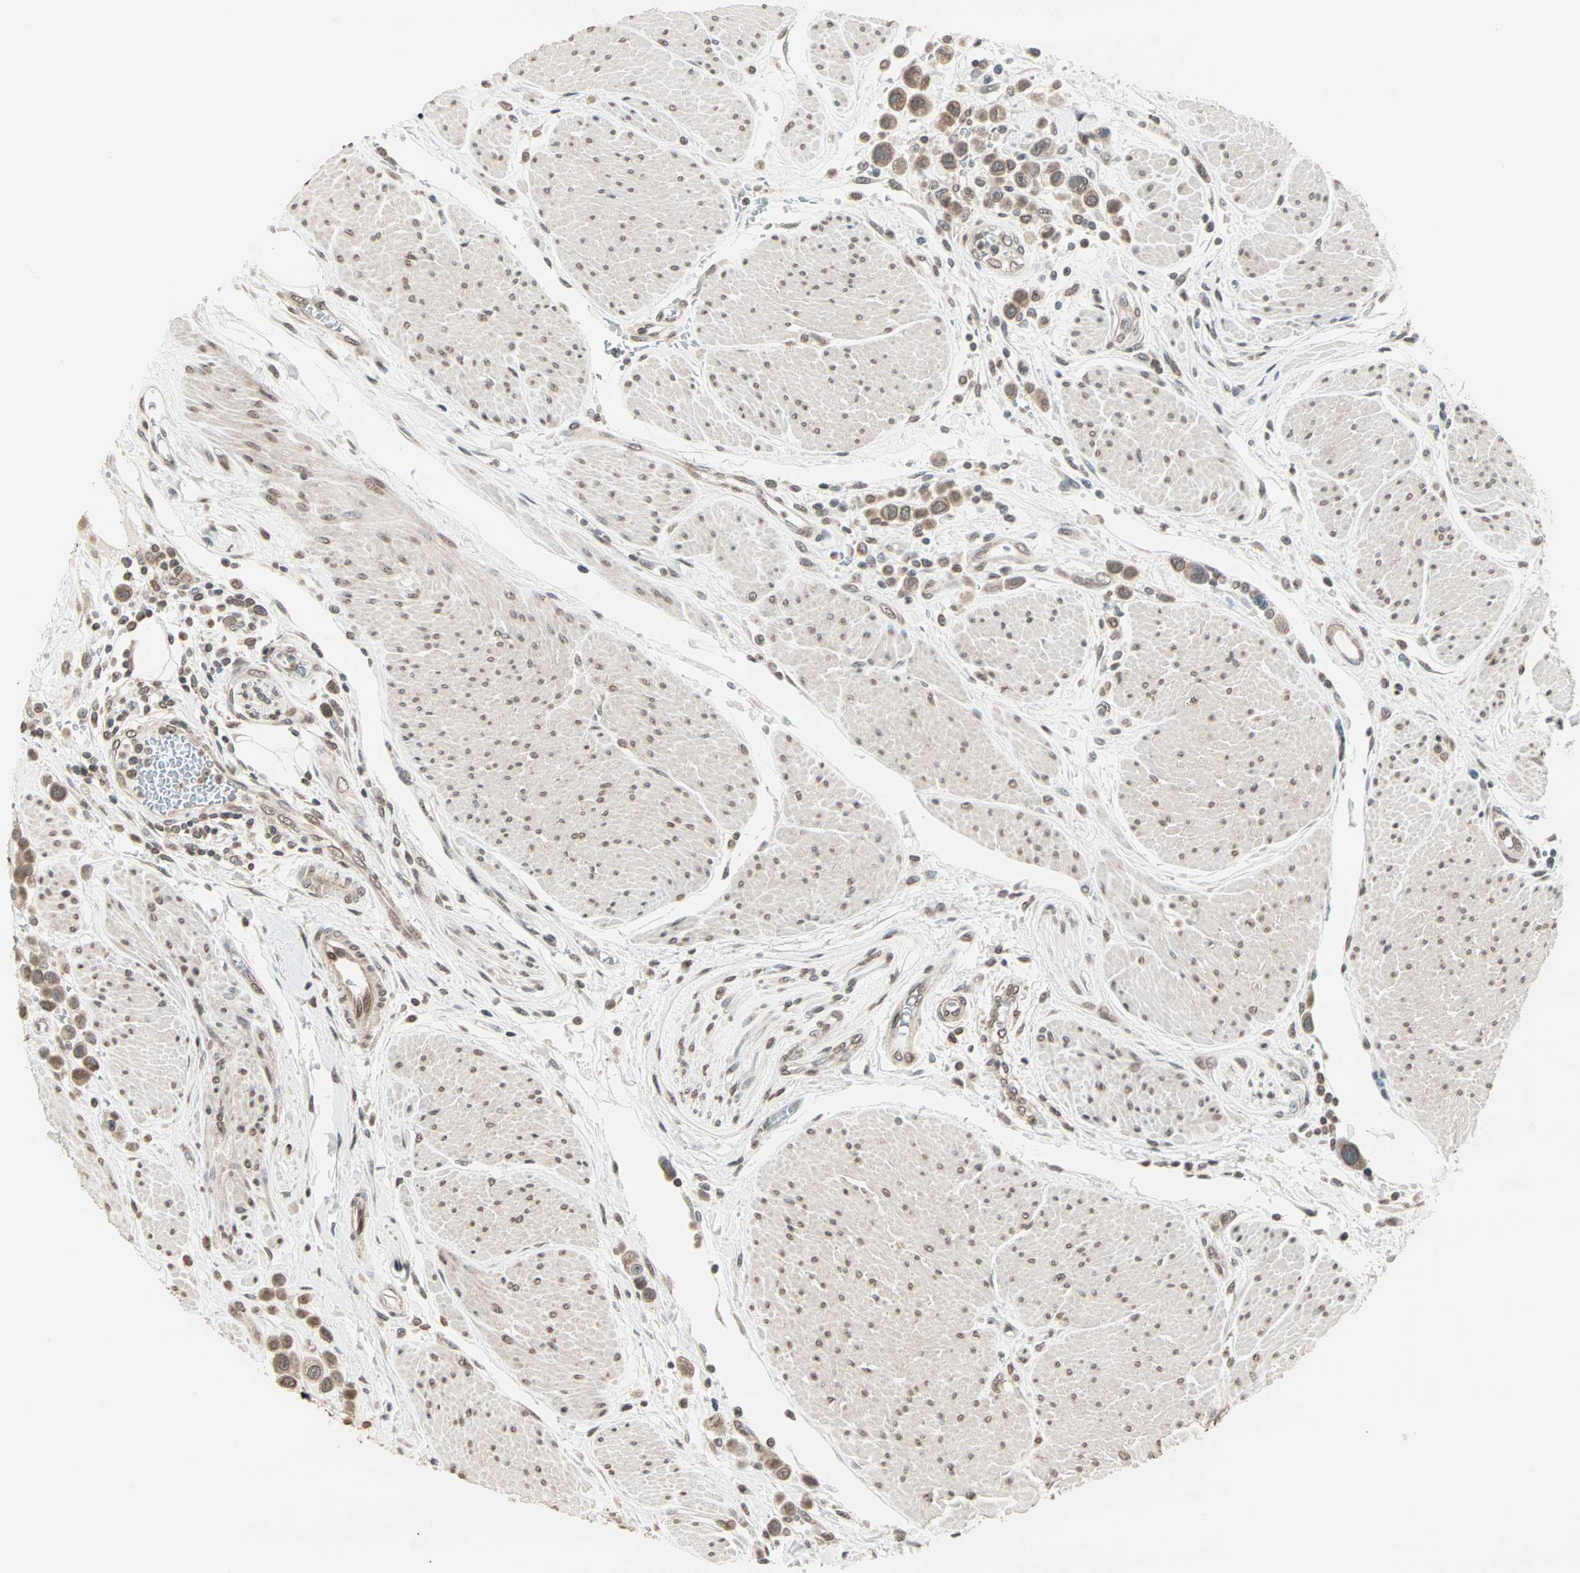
{"staining": {"intensity": "moderate", "quantity": ">75%", "location": "cytoplasmic/membranous"}, "tissue": "urothelial cancer", "cell_type": "Tumor cells", "image_type": "cancer", "snomed": [{"axis": "morphology", "description": "Urothelial carcinoma, High grade"}, {"axis": "topography", "description": "Urinary bladder"}], "caption": "Brown immunohistochemical staining in human urothelial carcinoma (high-grade) exhibits moderate cytoplasmic/membranous positivity in approximately >75% of tumor cells.", "gene": "CBLC", "patient": {"sex": "male", "age": 50}}